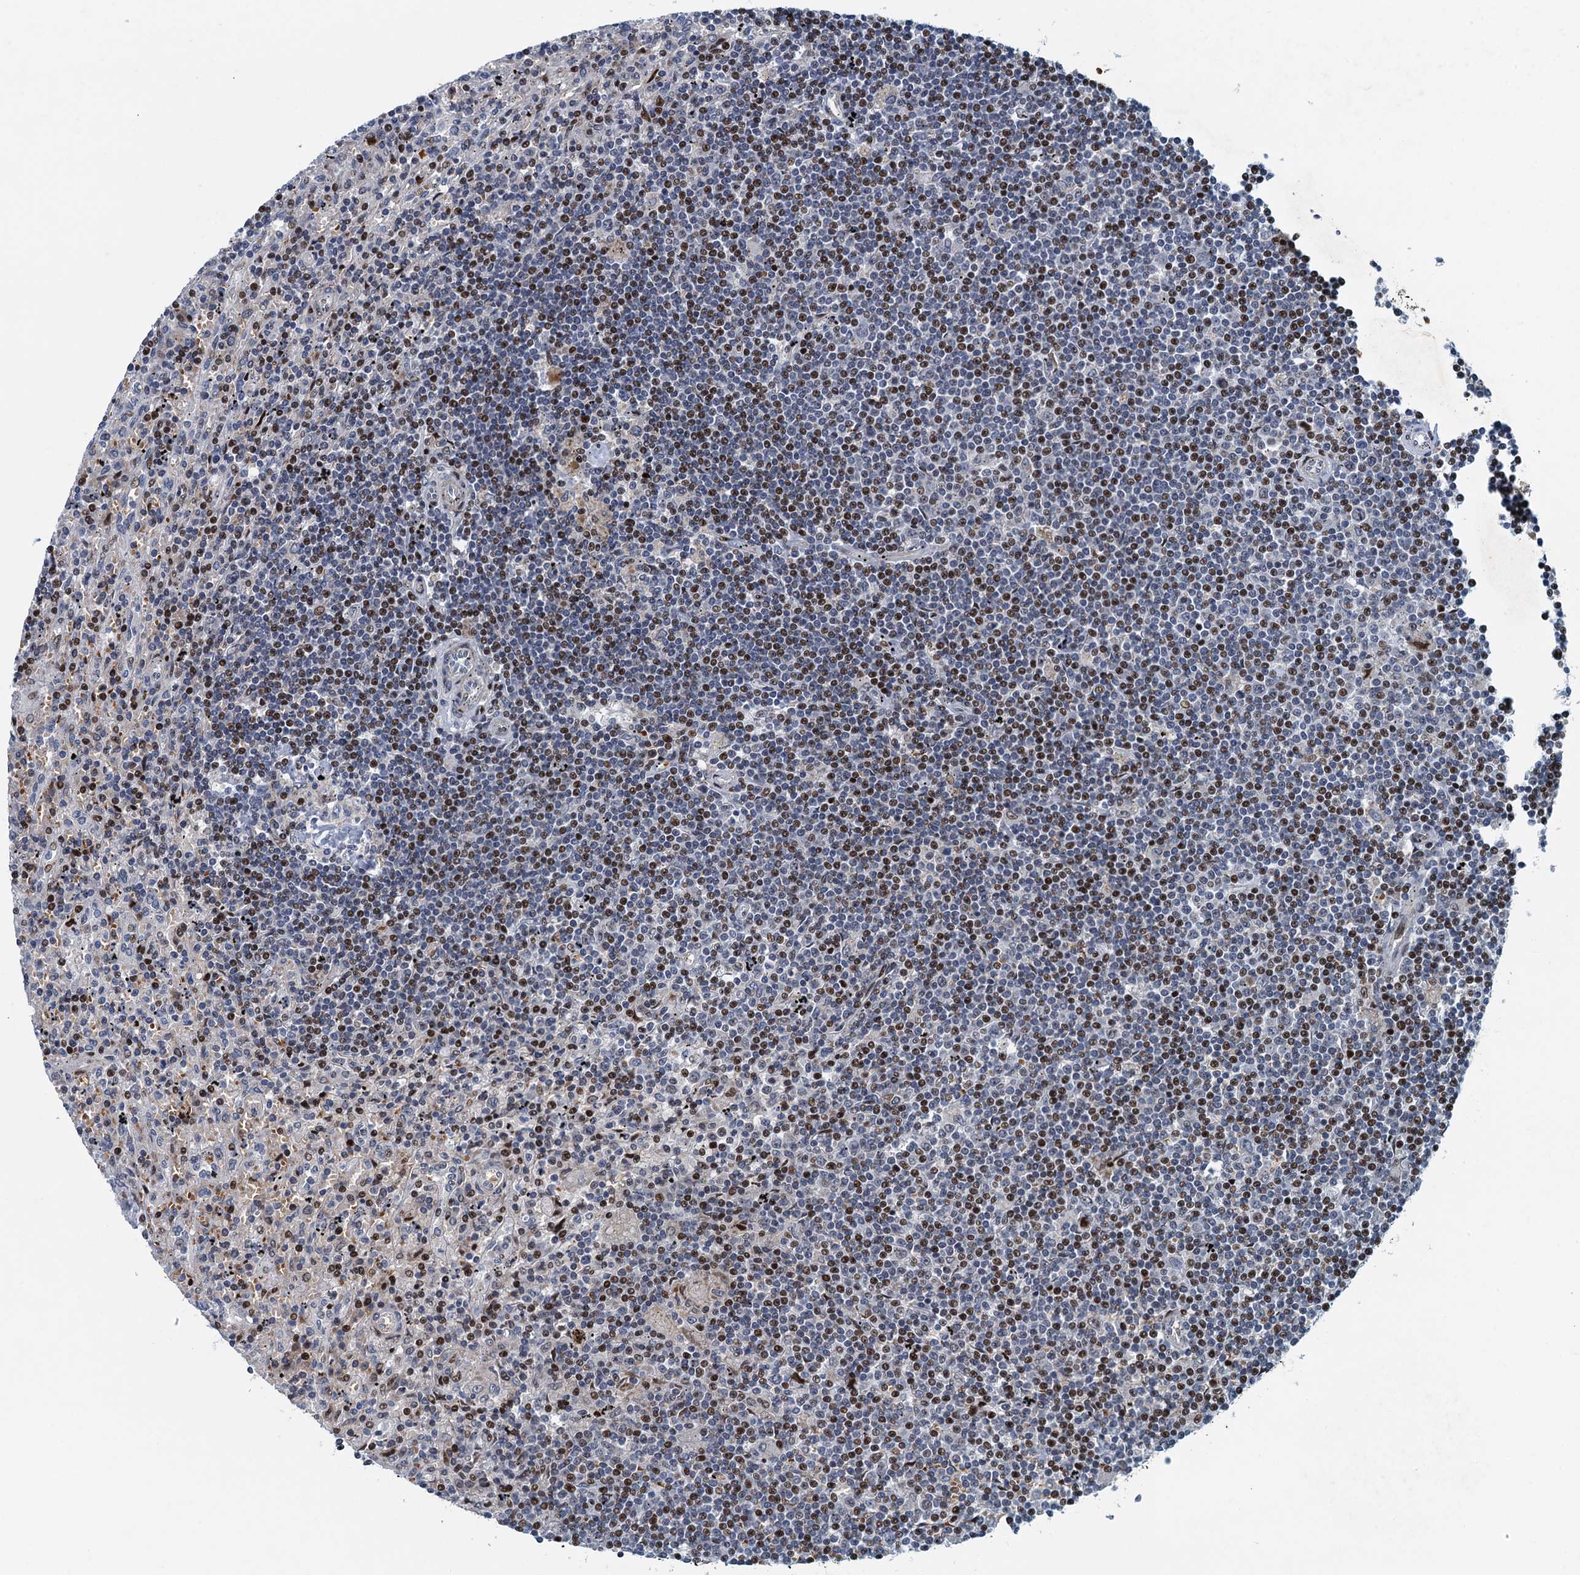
{"staining": {"intensity": "moderate", "quantity": "25%-75%", "location": "nuclear"}, "tissue": "lymphoma", "cell_type": "Tumor cells", "image_type": "cancer", "snomed": [{"axis": "morphology", "description": "Malignant lymphoma, non-Hodgkin's type, Low grade"}, {"axis": "topography", "description": "Spleen"}], "caption": "There is medium levels of moderate nuclear expression in tumor cells of lymphoma, as demonstrated by immunohistochemical staining (brown color).", "gene": "ANKRD13D", "patient": {"sex": "male", "age": 76}}